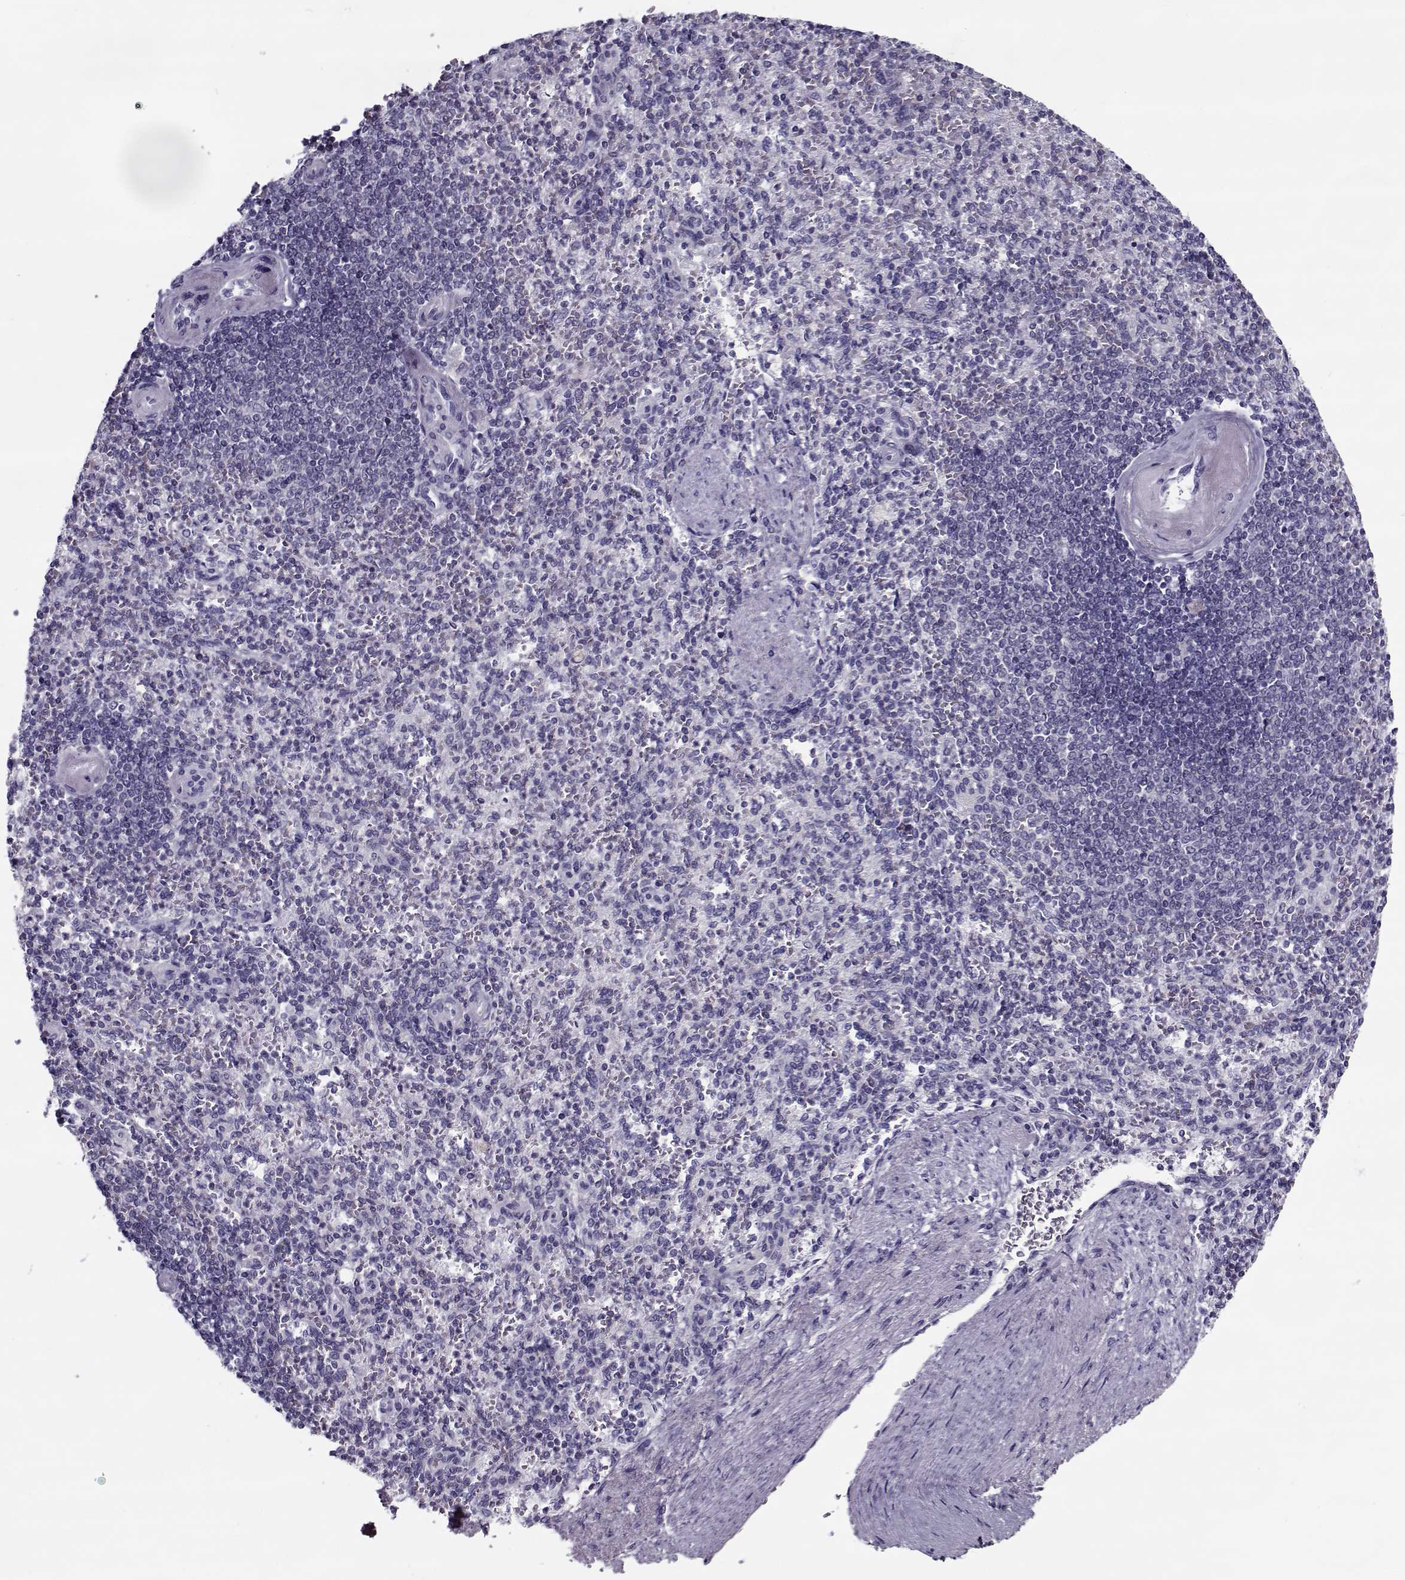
{"staining": {"intensity": "negative", "quantity": "none", "location": "none"}, "tissue": "spleen", "cell_type": "Cells in red pulp", "image_type": "normal", "snomed": [{"axis": "morphology", "description": "Normal tissue, NOS"}, {"axis": "topography", "description": "Spleen"}], "caption": "Immunohistochemistry photomicrograph of benign spleen stained for a protein (brown), which displays no expression in cells in red pulp. (Brightfield microscopy of DAB (3,3'-diaminobenzidine) immunohistochemistry (IHC) at high magnification).", "gene": "PP2D1", "patient": {"sex": "female", "age": 74}}